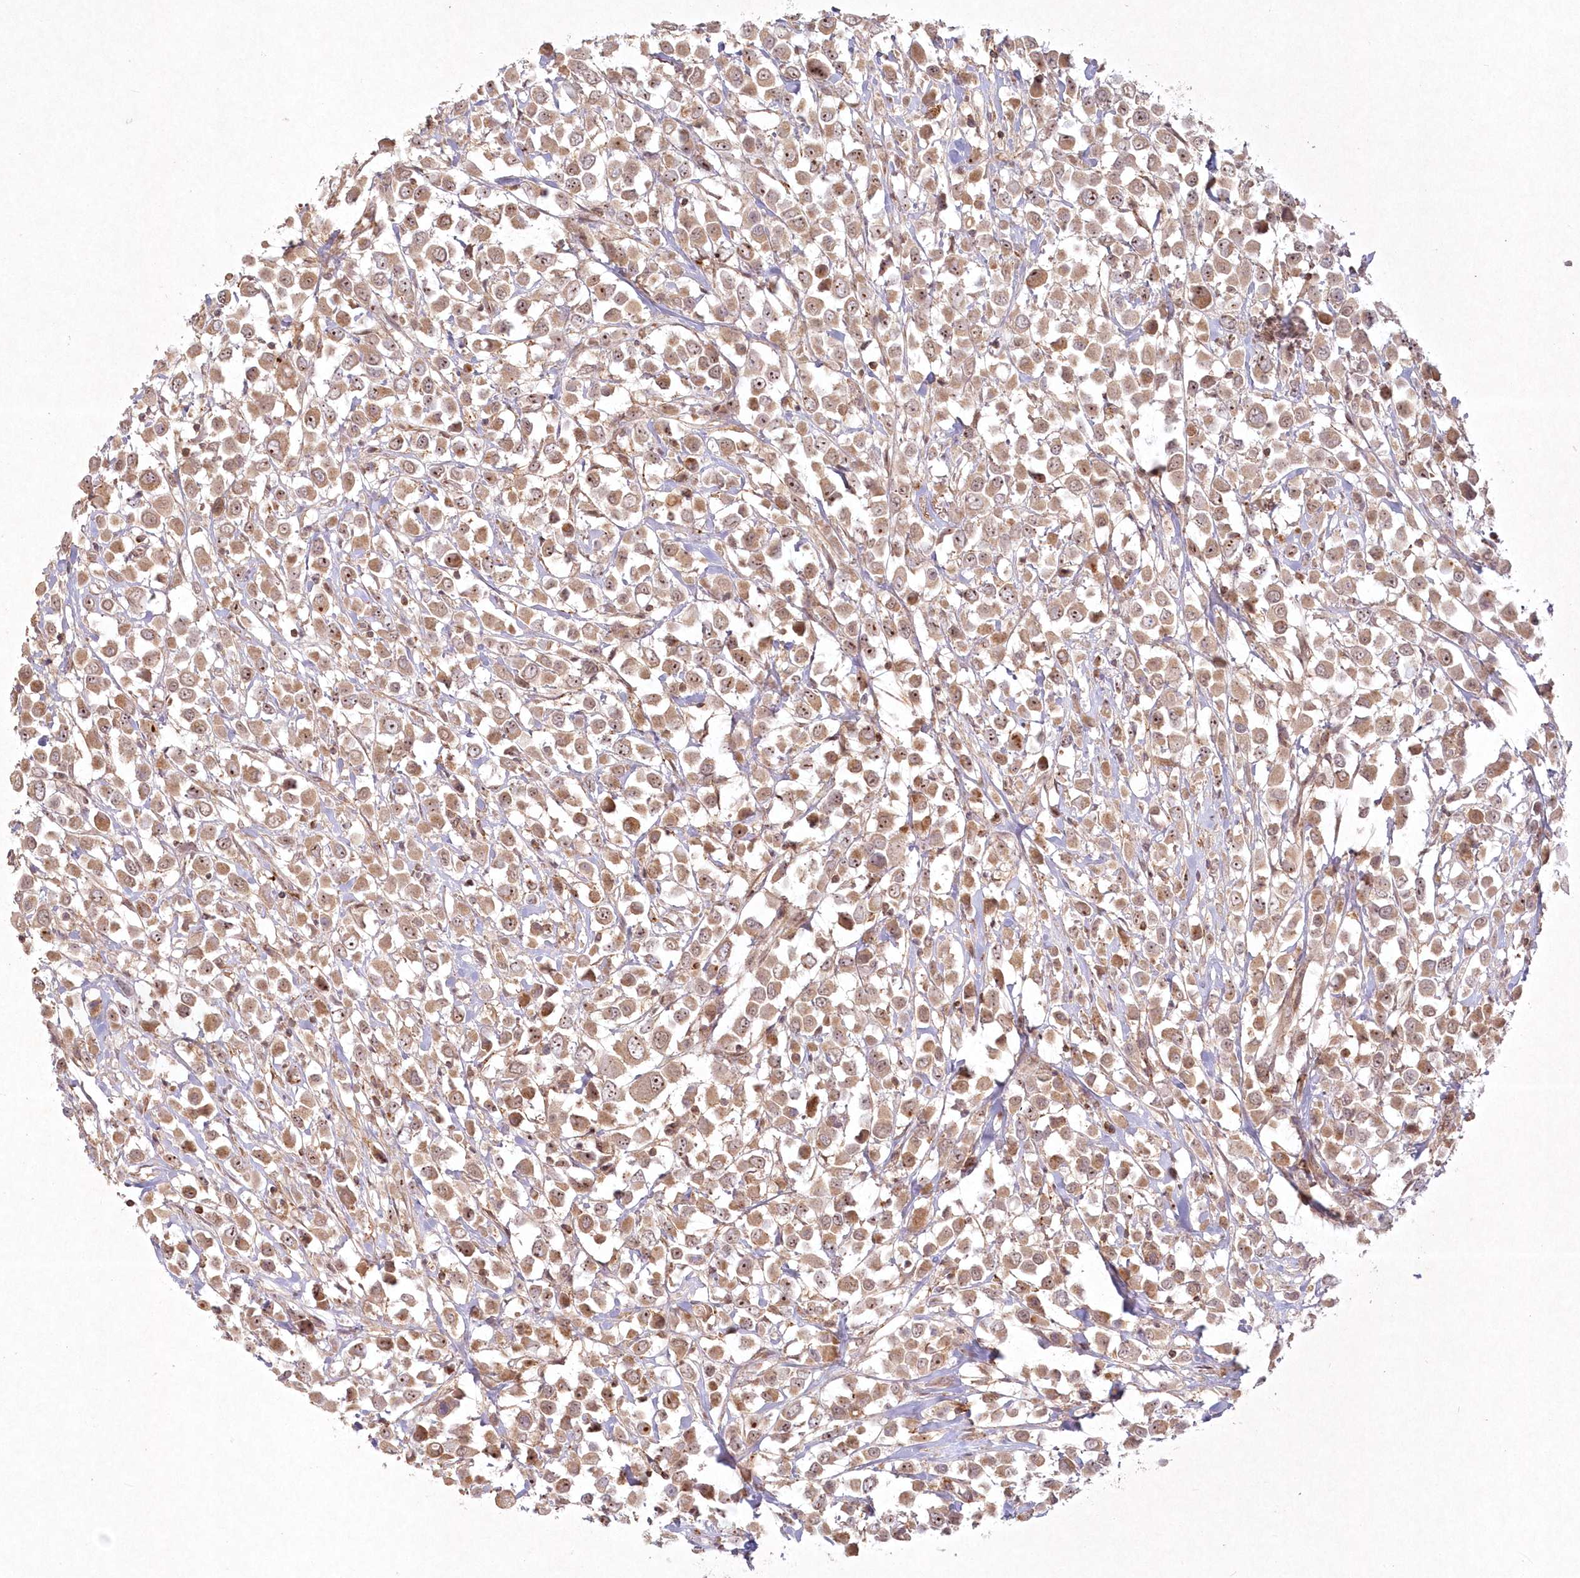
{"staining": {"intensity": "moderate", "quantity": ">75%", "location": "cytoplasmic/membranous,nuclear"}, "tissue": "breast cancer", "cell_type": "Tumor cells", "image_type": "cancer", "snomed": [{"axis": "morphology", "description": "Duct carcinoma"}, {"axis": "topography", "description": "Breast"}], "caption": "A micrograph of intraductal carcinoma (breast) stained for a protein exhibits moderate cytoplasmic/membranous and nuclear brown staining in tumor cells. The protein of interest is shown in brown color, while the nuclei are stained blue.", "gene": "TOGARAM2", "patient": {"sex": "female", "age": 61}}